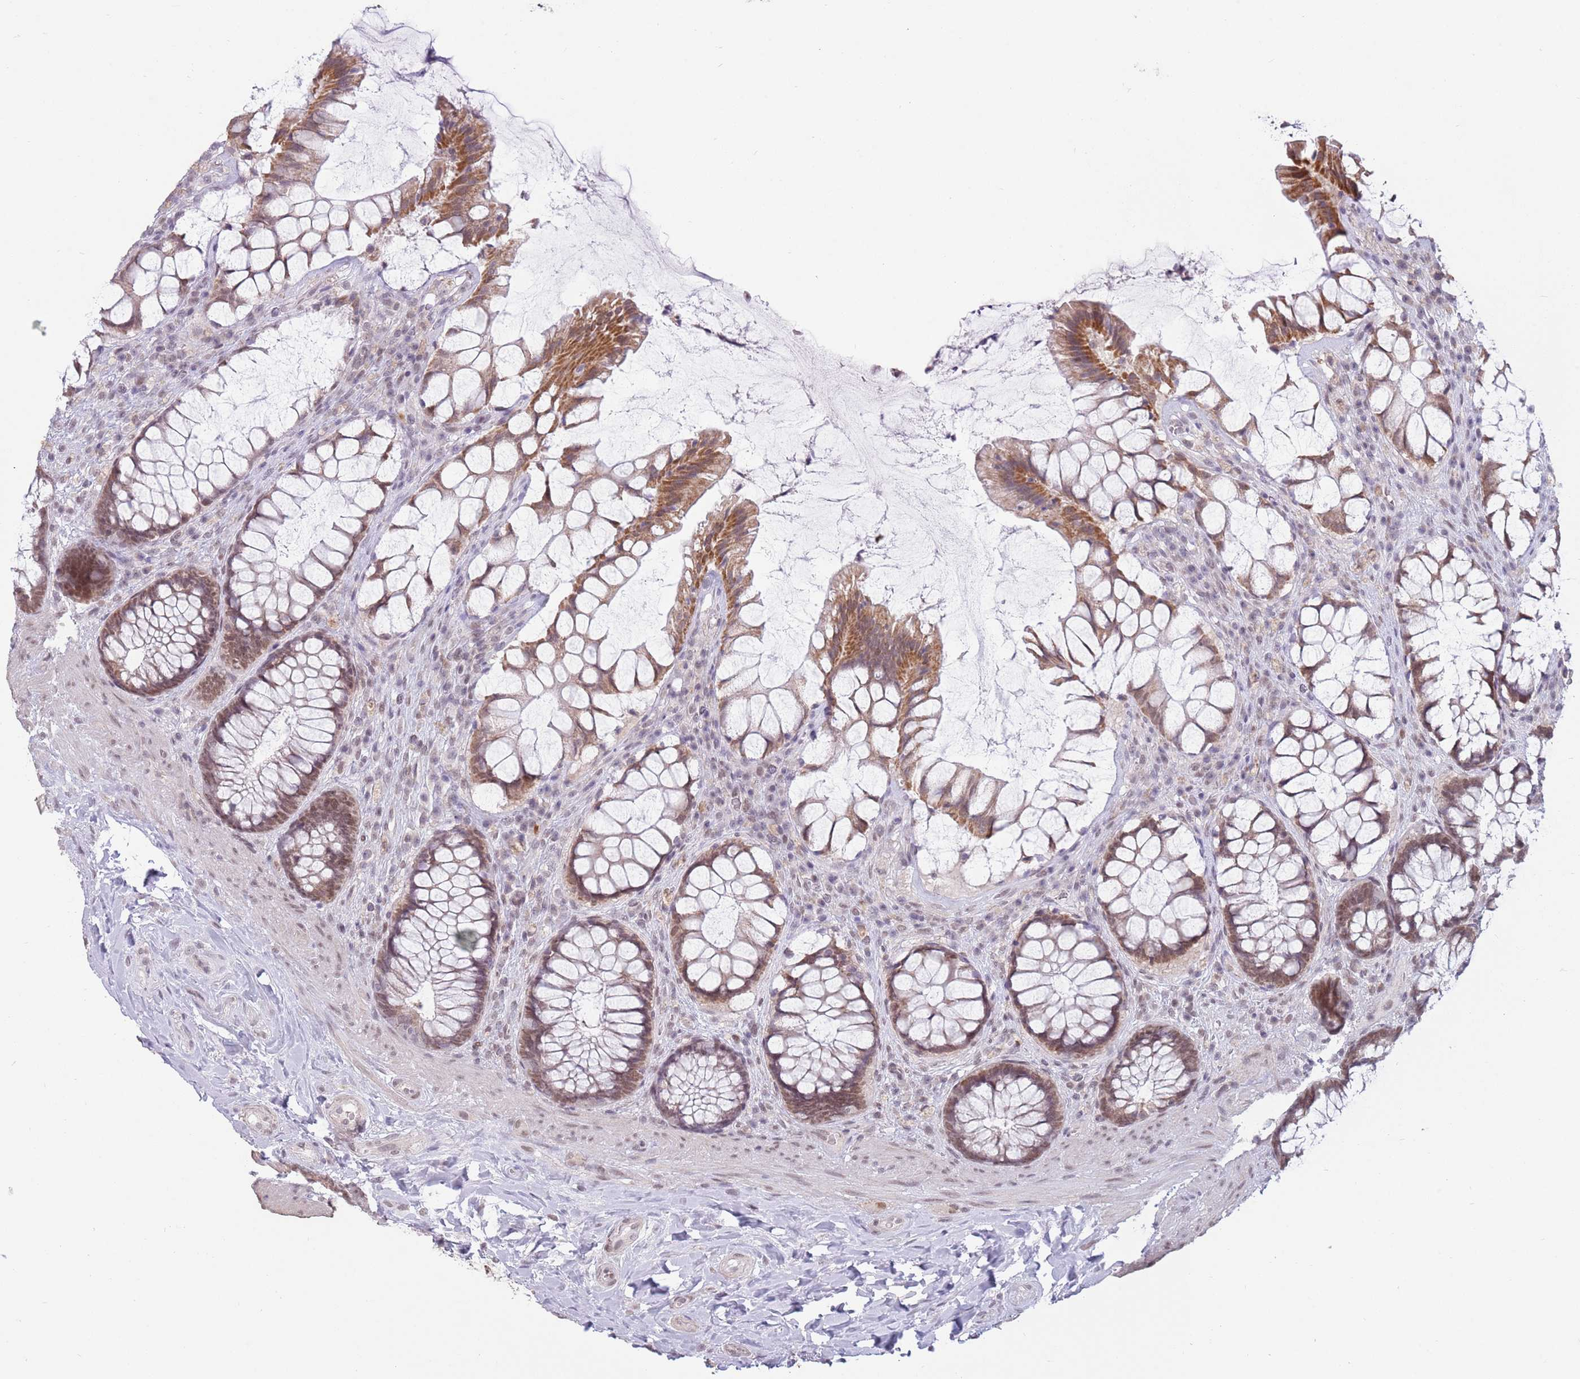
{"staining": {"intensity": "moderate", "quantity": "25%-75%", "location": "cytoplasmic/membranous,nuclear"}, "tissue": "rectum", "cell_type": "Glandular cells", "image_type": "normal", "snomed": [{"axis": "morphology", "description": "Normal tissue, NOS"}, {"axis": "topography", "description": "Rectum"}], "caption": "Protein expression analysis of benign rectum reveals moderate cytoplasmic/membranous,nuclear expression in about 25%-75% of glandular cells.", "gene": "ZNF574", "patient": {"sex": "female", "age": 58}}